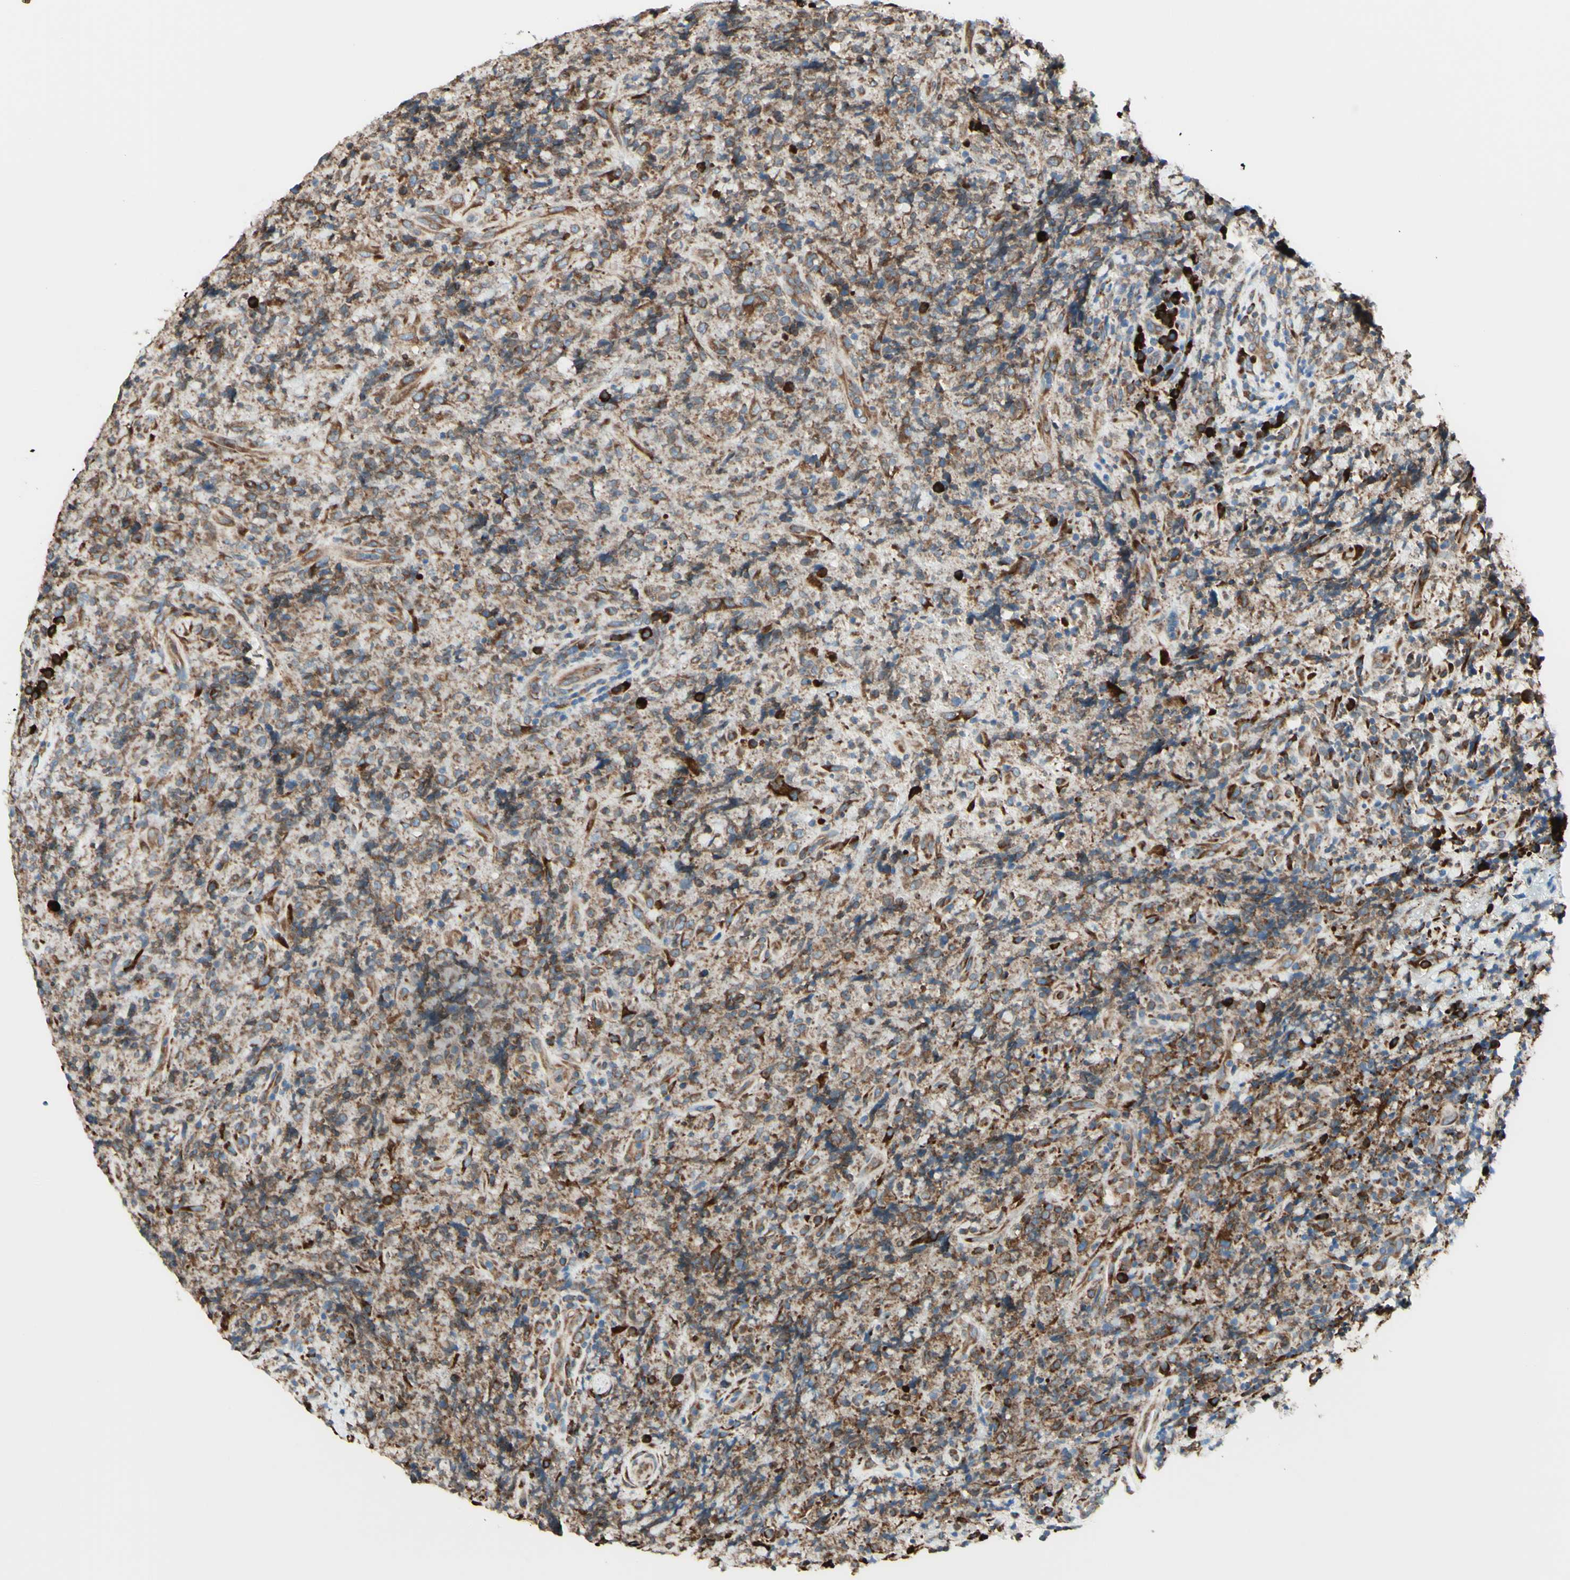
{"staining": {"intensity": "moderate", "quantity": ">75%", "location": "cytoplasmic/membranous"}, "tissue": "lymphoma", "cell_type": "Tumor cells", "image_type": "cancer", "snomed": [{"axis": "morphology", "description": "Malignant lymphoma, non-Hodgkin's type, High grade"}, {"axis": "topography", "description": "Tonsil"}], "caption": "Malignant lymphoma, non-Hodgkin's type (high-grade) was stained to show a protein in brown. There is medium levels of moderate cytoplasmic/membranous positivity in approximately >75% of tumor cells.", "gene": "DNAJB11", "patient": {"sex": "female", "age": 36}}